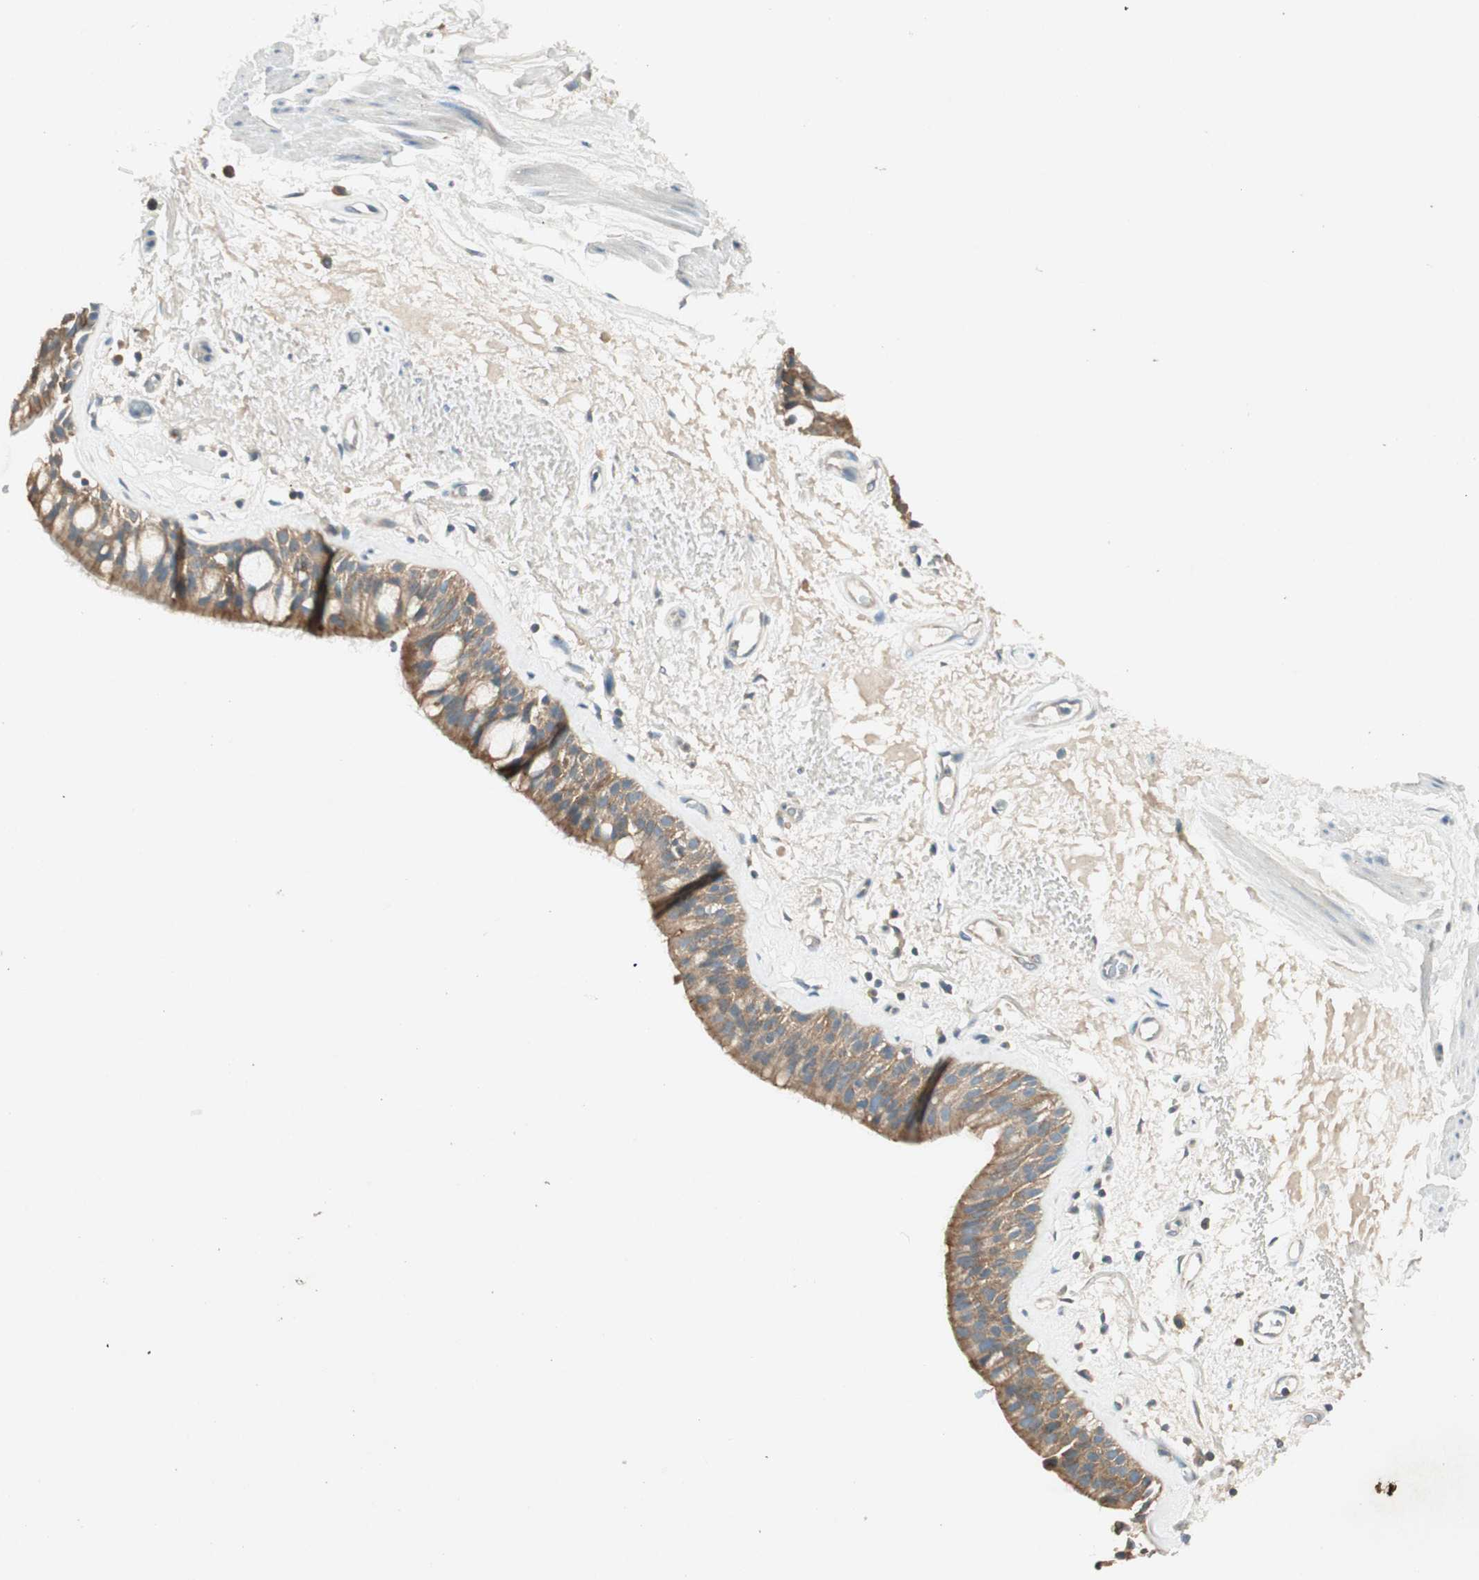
{"staining": {"intensity": "moderate", "quantity": ">75%", "location": "cytoplasmic/membranous"}, "tissue": "bronchus", "cell_type": "Respiratory epithelial cells", "image_type": "normal", "snomed": [{"axis": "morphology", "description": "Normal tissue, NOS"}, {"axis": "topography", "description": "Bronchus"}], "caption": "Immunohistochemistry (DAB (3,3'-diaminobenzidine)) staining of normal human bronchus demonstrates moderate cytoplasmic/membranous protein expression in about >75% of respiratory epithelial cells. The staining was performed using DAB, with brown indicating positive protein expression. Nuclei are stained blue with hematoxylin.", "gene": "NKAIN1", "patient": {"sex": "male", "age": 66}}